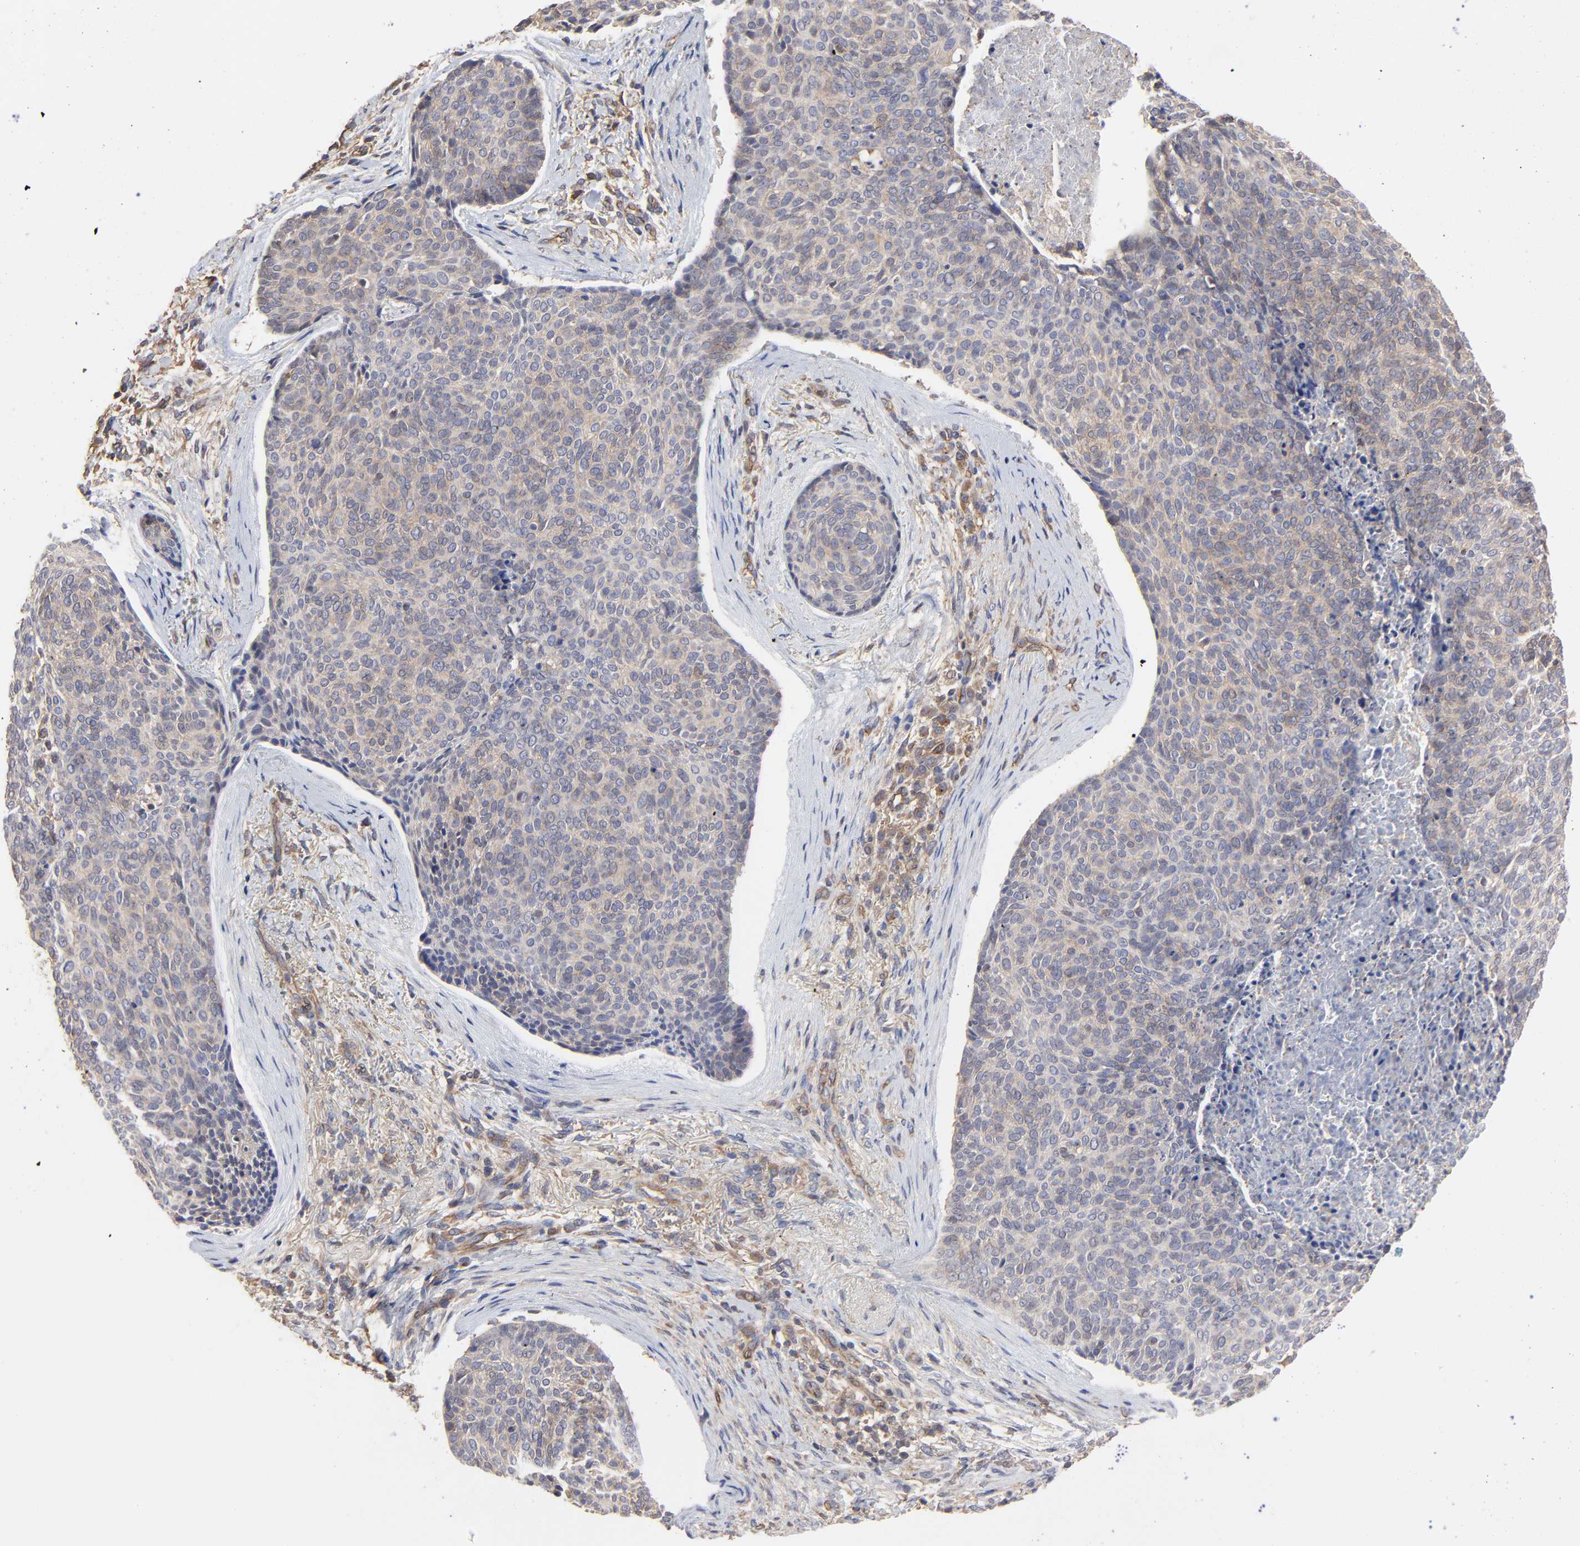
{"staining": {"intensity": "moderate", "quantity": ">75%", "location": "cytoplasmic/membranous"}, "tissue": "skin cancer", "cell_type": "Tumor cells", "image_type": "cancer", "snomed": [{"axis": "morphology", "description": "Normal tissue, NOS"}, {"axis": "morphology", "description": "Basal cell carcinoma"}, {"axis": "topography", "description": "Skin"}], "caption": "This image exhibits basal cell carcinoma (skin) stained with immunohistochemistry to label a protein in brown. The cytoplasmic/membranous of tumor cells show moderate positivity for the protein. Nuclei are counter-stained blue.", "gene": "ARMT1", "patient": {"sex": "female", "age": 57}}